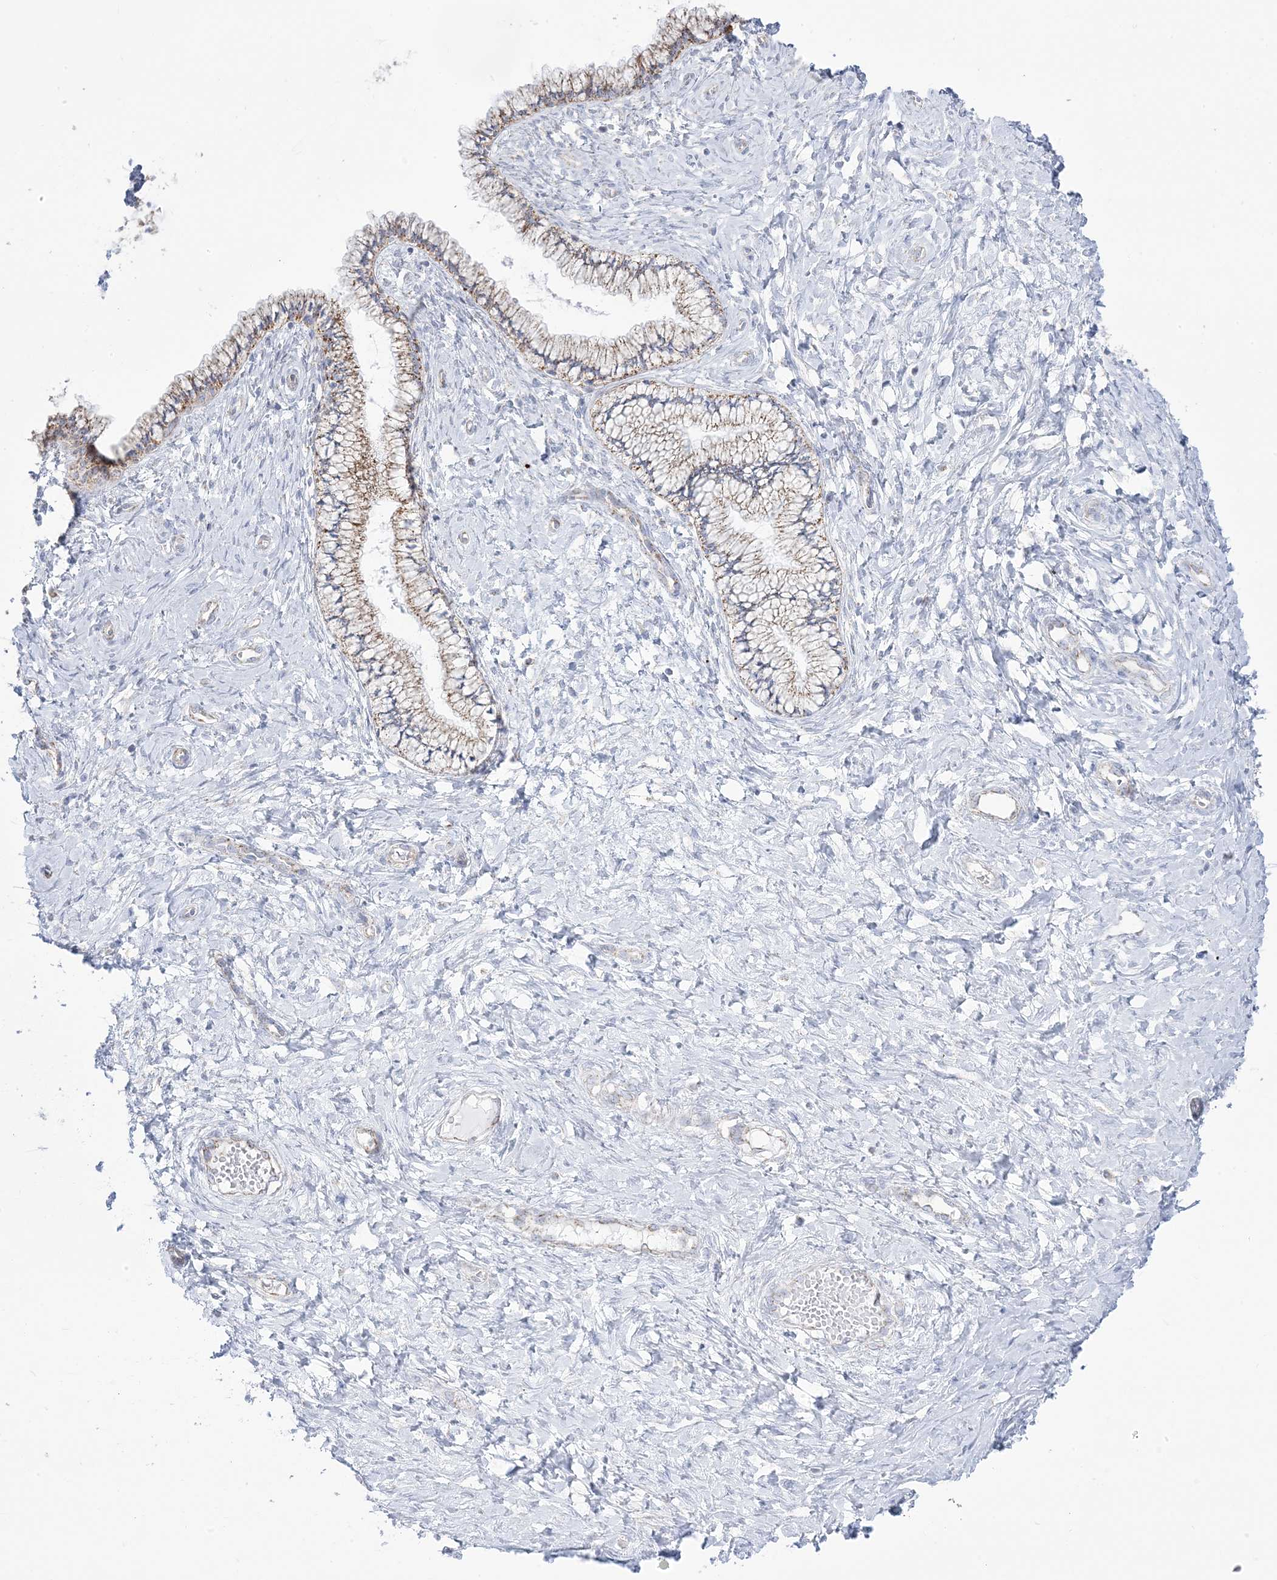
{"staining": {"intensity": "moderate", "quantity": "25%-75%", "location": "cytoplasmic/membranous"}, "tissue": "cervix", "cell_type": "Glandular cells", "image_type": "normal", "snomed": [{"axis": "morphology", "description": "Normal tissue, NOS"}, {"axis": "topography", "description": "Cervix"}], "caption": "Protein expression analysis of unremarkable cervix demonstrates moderate cytoplasmic/membranous expression in about 25%-75% of glandular cells. (DAB (3,3'-diaminobenzidine) IHC, brown staining for protein, blue staining for nuclei).", "gene": "PCCB", "patient": {"sex": "female", "age": 36}}